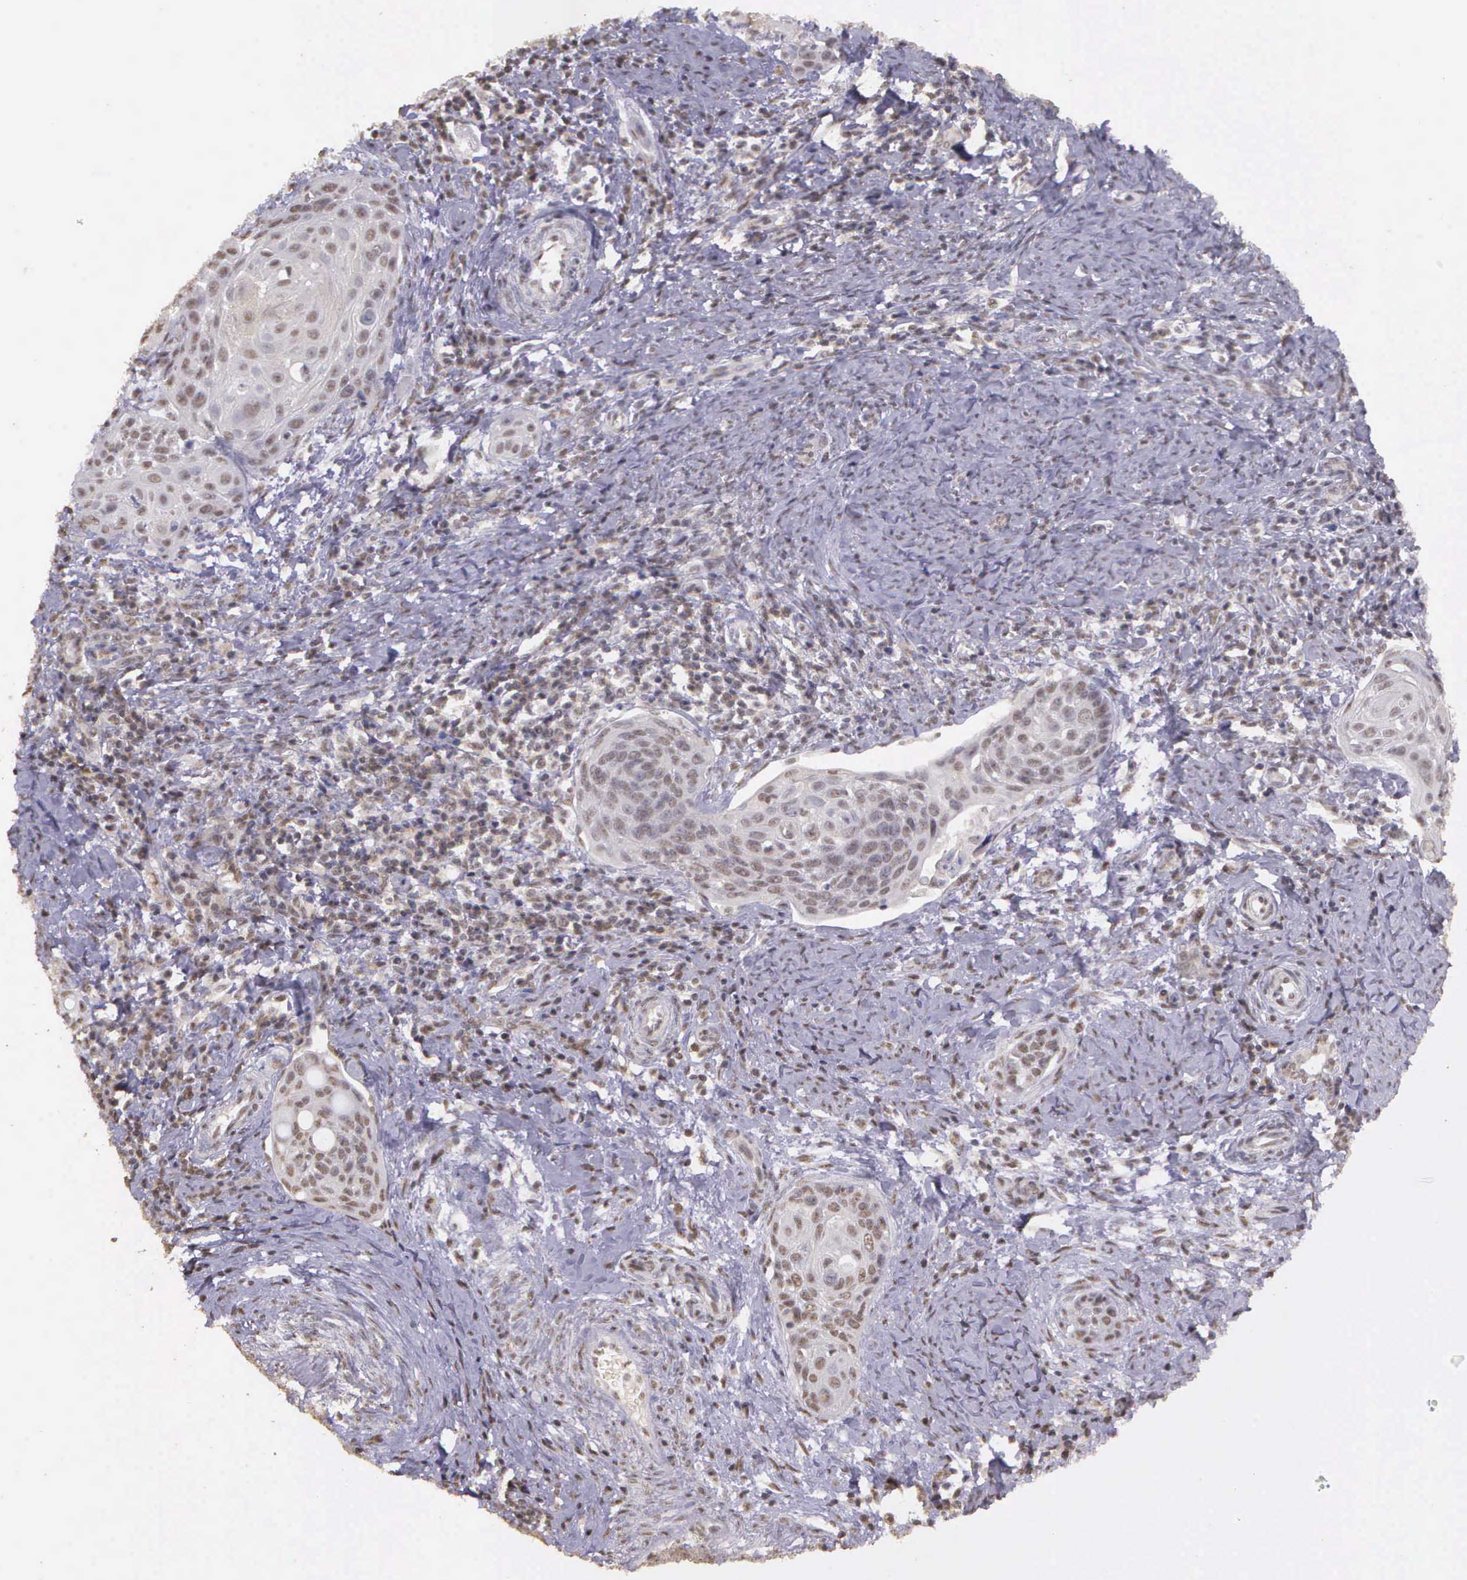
{"staining": {"intensity": "negative", "quantity": "none", "location": "none"}, "tissue": "cervical cancer", "cell_type": "Tumor cells", "image_type": "cancer", "snomed": [{"axis": "morphology", "description": "Squamous cell carcinoma, NOS"}, {"axis": "topography", "description": "Cervix"}], "caption": "This is an IHC image of cervical cancer (squamous cell carcinoma). There is no positivity in tumor cells.", "gene": "ARMCX5", "patient": {"sex": "female", "age": 33}}